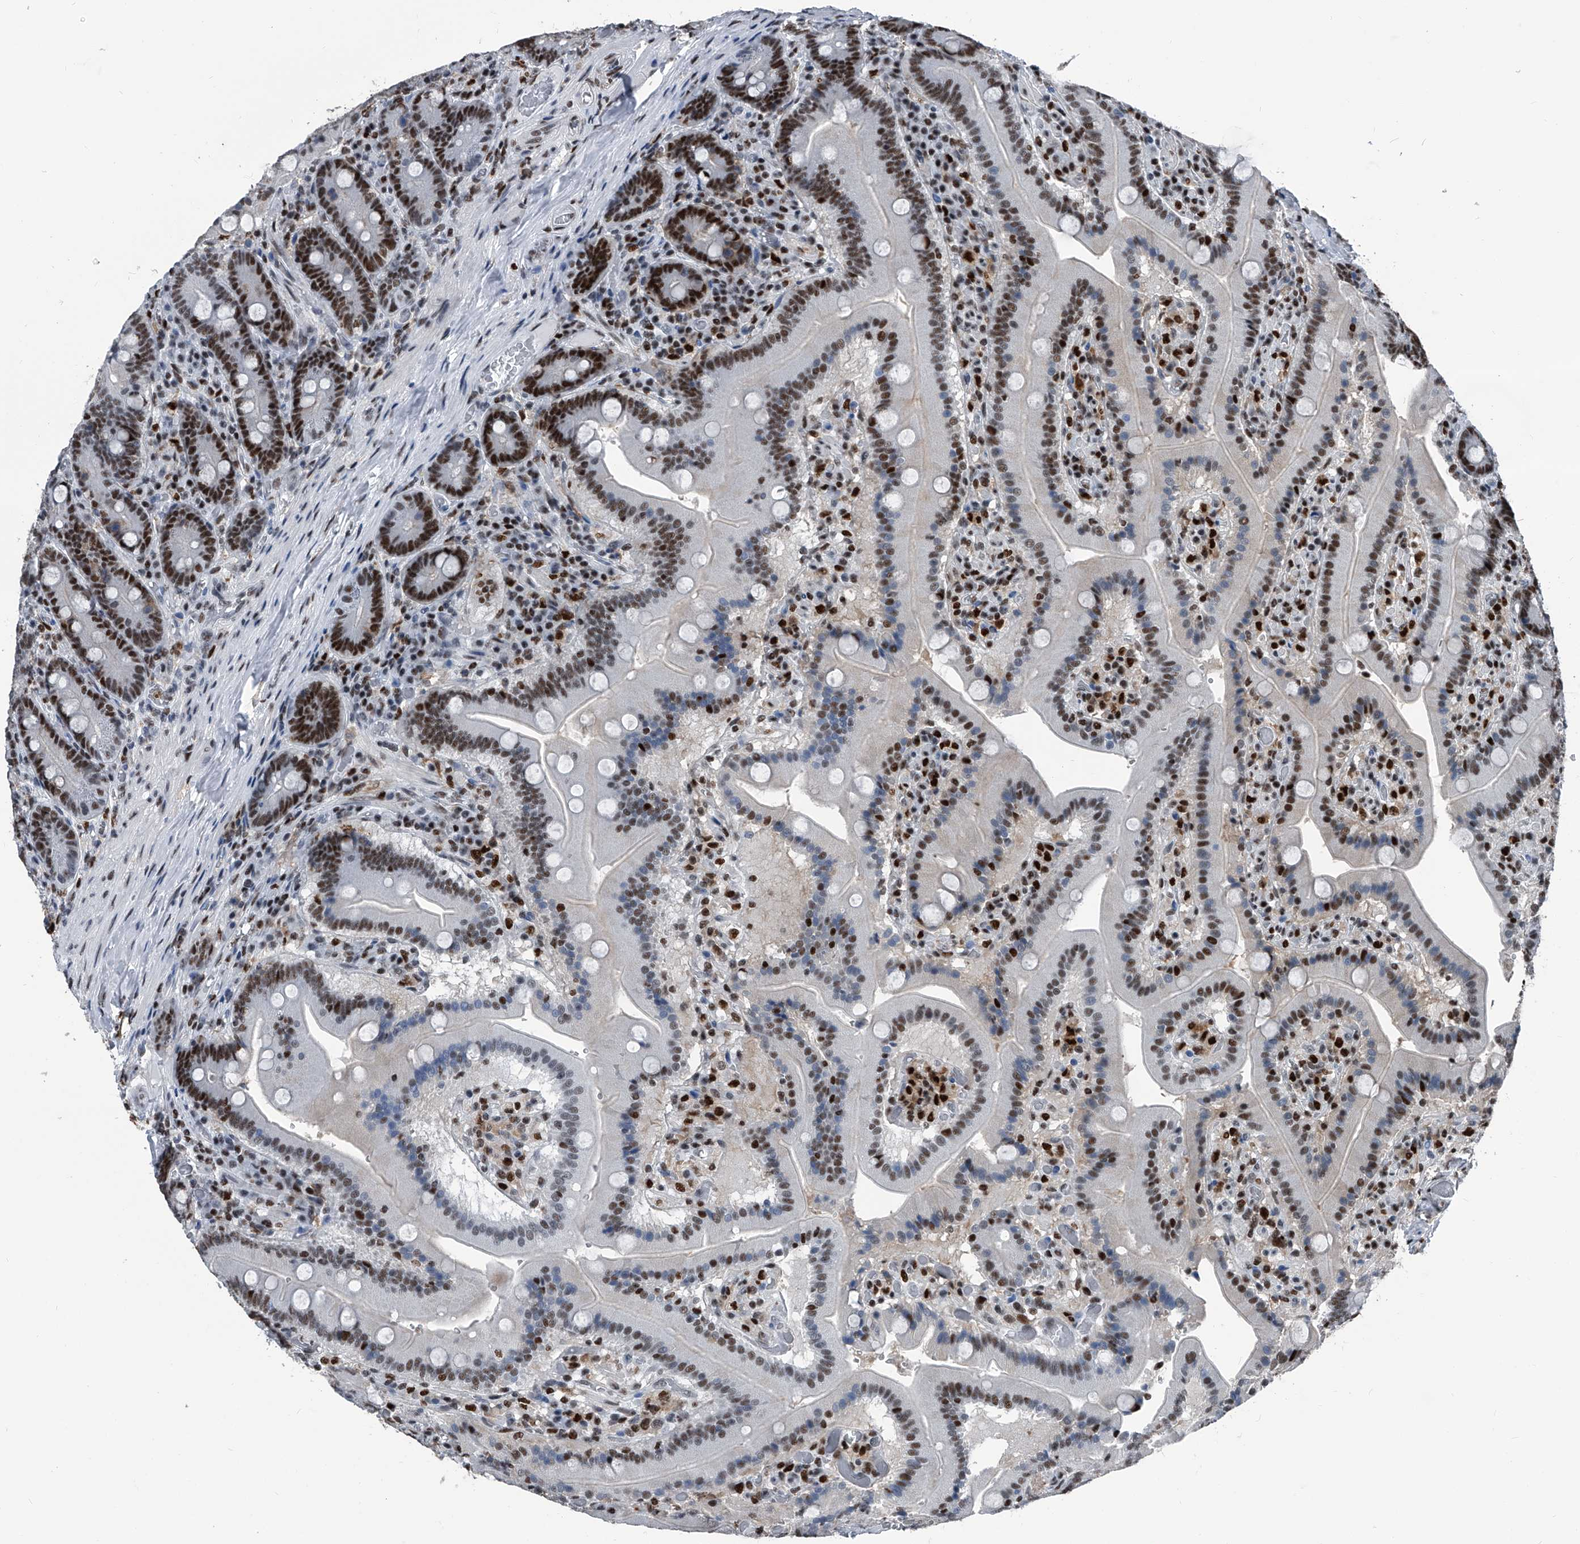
{"staining": {"intensity": "moderate", "quantity": "25%-75%", "location": "nuclear"}, "tissue": "duodenum", "cell_type": "Glandular cells", "image_type": "normal", "snomed": [{"axis": "morphology", "description": "Normal tissue, NOS"}, {"axis": "topography", "description": "Duodenum"}], "caption": "Immunohistochemical staining of normal human duodenum exhibits moderate nuclear protein expression in approximately 25%-75% of glandular cells. (DAB IHC with brightfield microscopy, high magnification).", "gene": "FKBP5", "patient": {"sex": "female", "age": 62}}